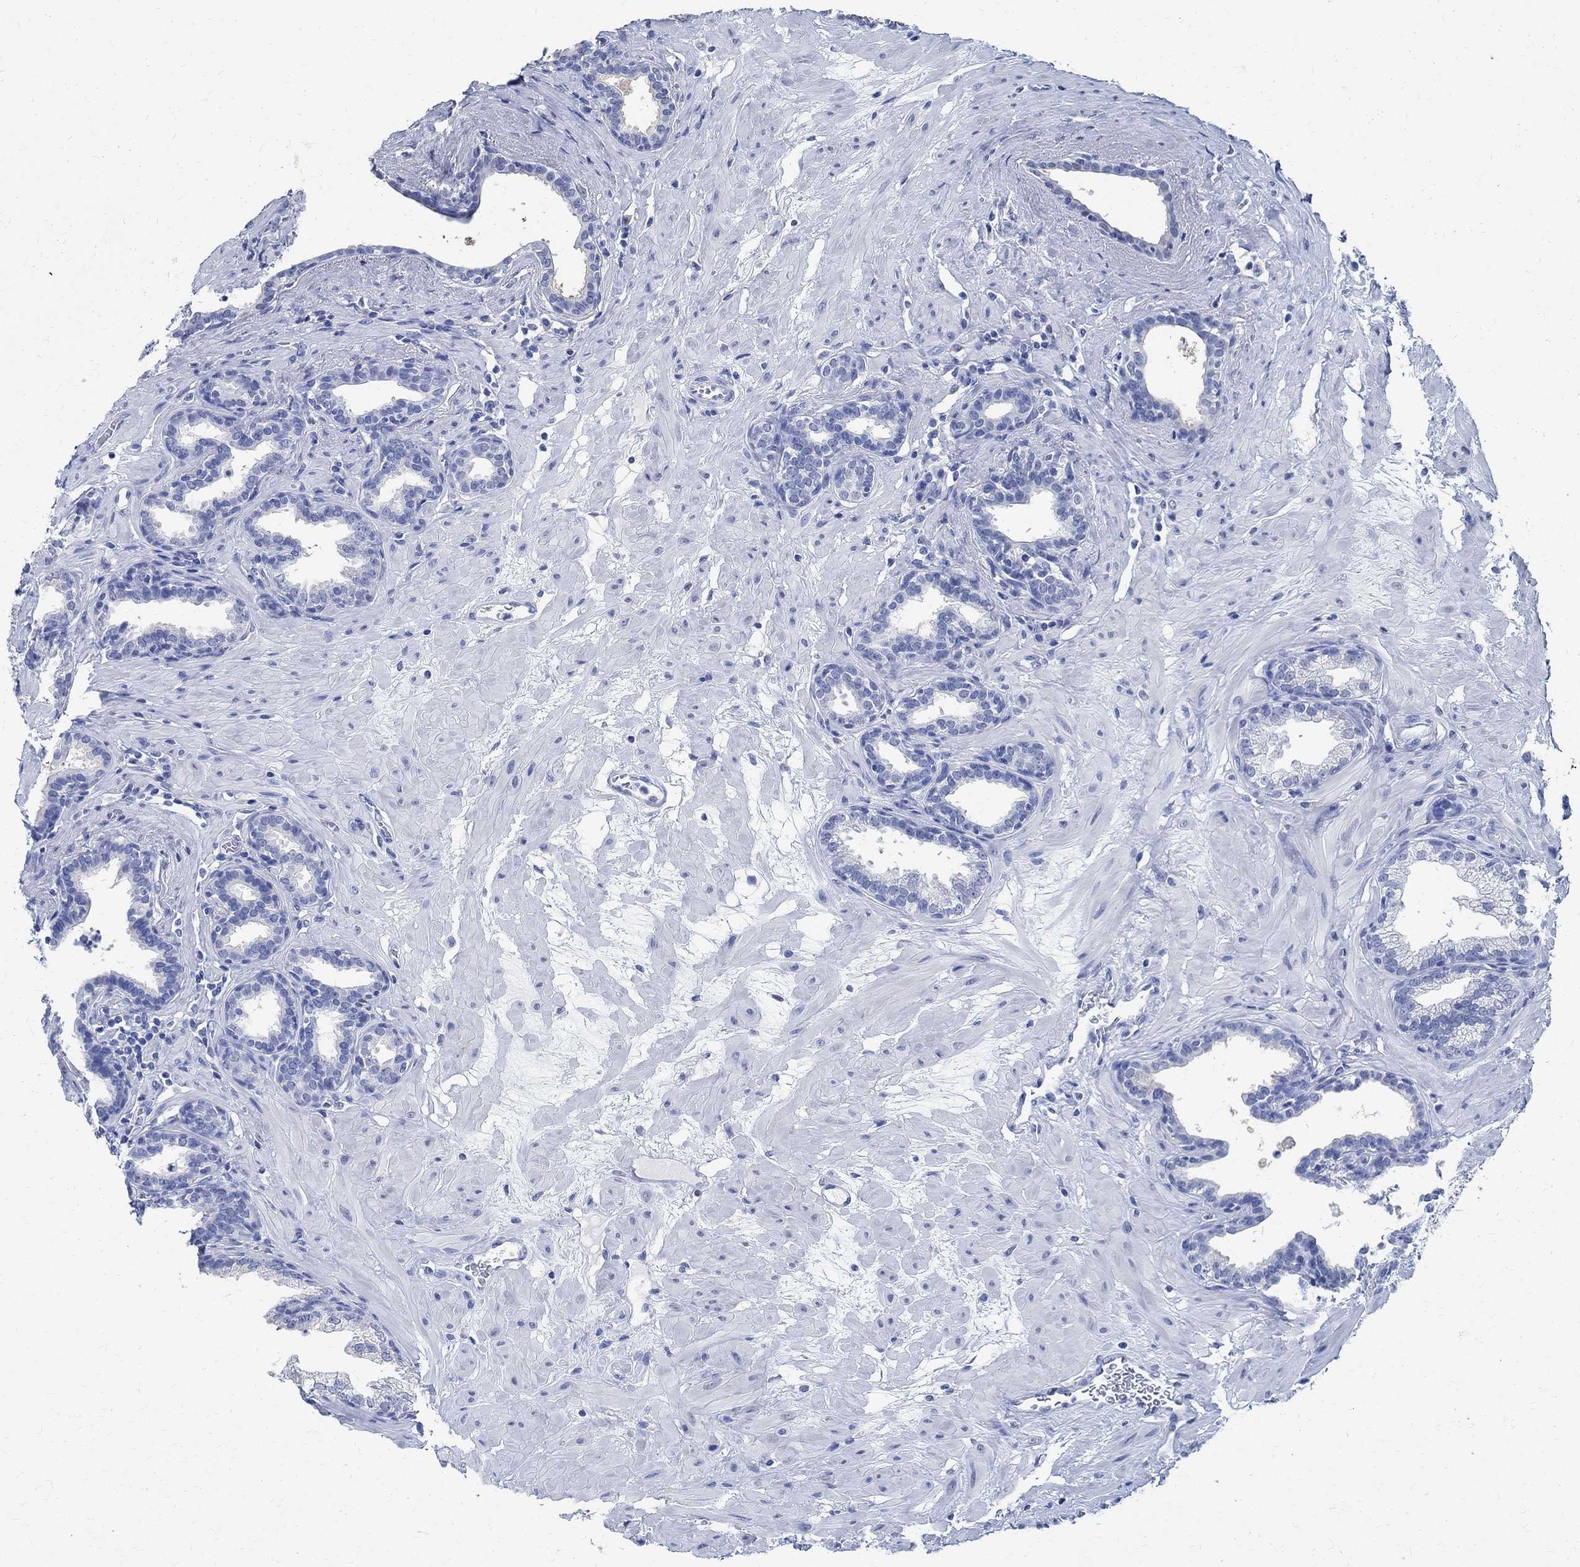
{"staining": {"intensity": "negative", "quantity": "none", "location": "none"}, "tissue": "prostate", "cell_type": "Glandular cells", "image_type": "normal", "snomed": [{"axis": "morphology", "description": "Normal tissue, NOS"}, {"axis": "topography", "description": "Prostate"}], "caption": "The image displays no staining of glandular cells in unremarkable prostate. The staining is performed using DAB brown chromogen with nuclei counter-stained in using hematoxylin.", "gene": "TMEM221", "patient": {"sex": "male", "age": 37}}